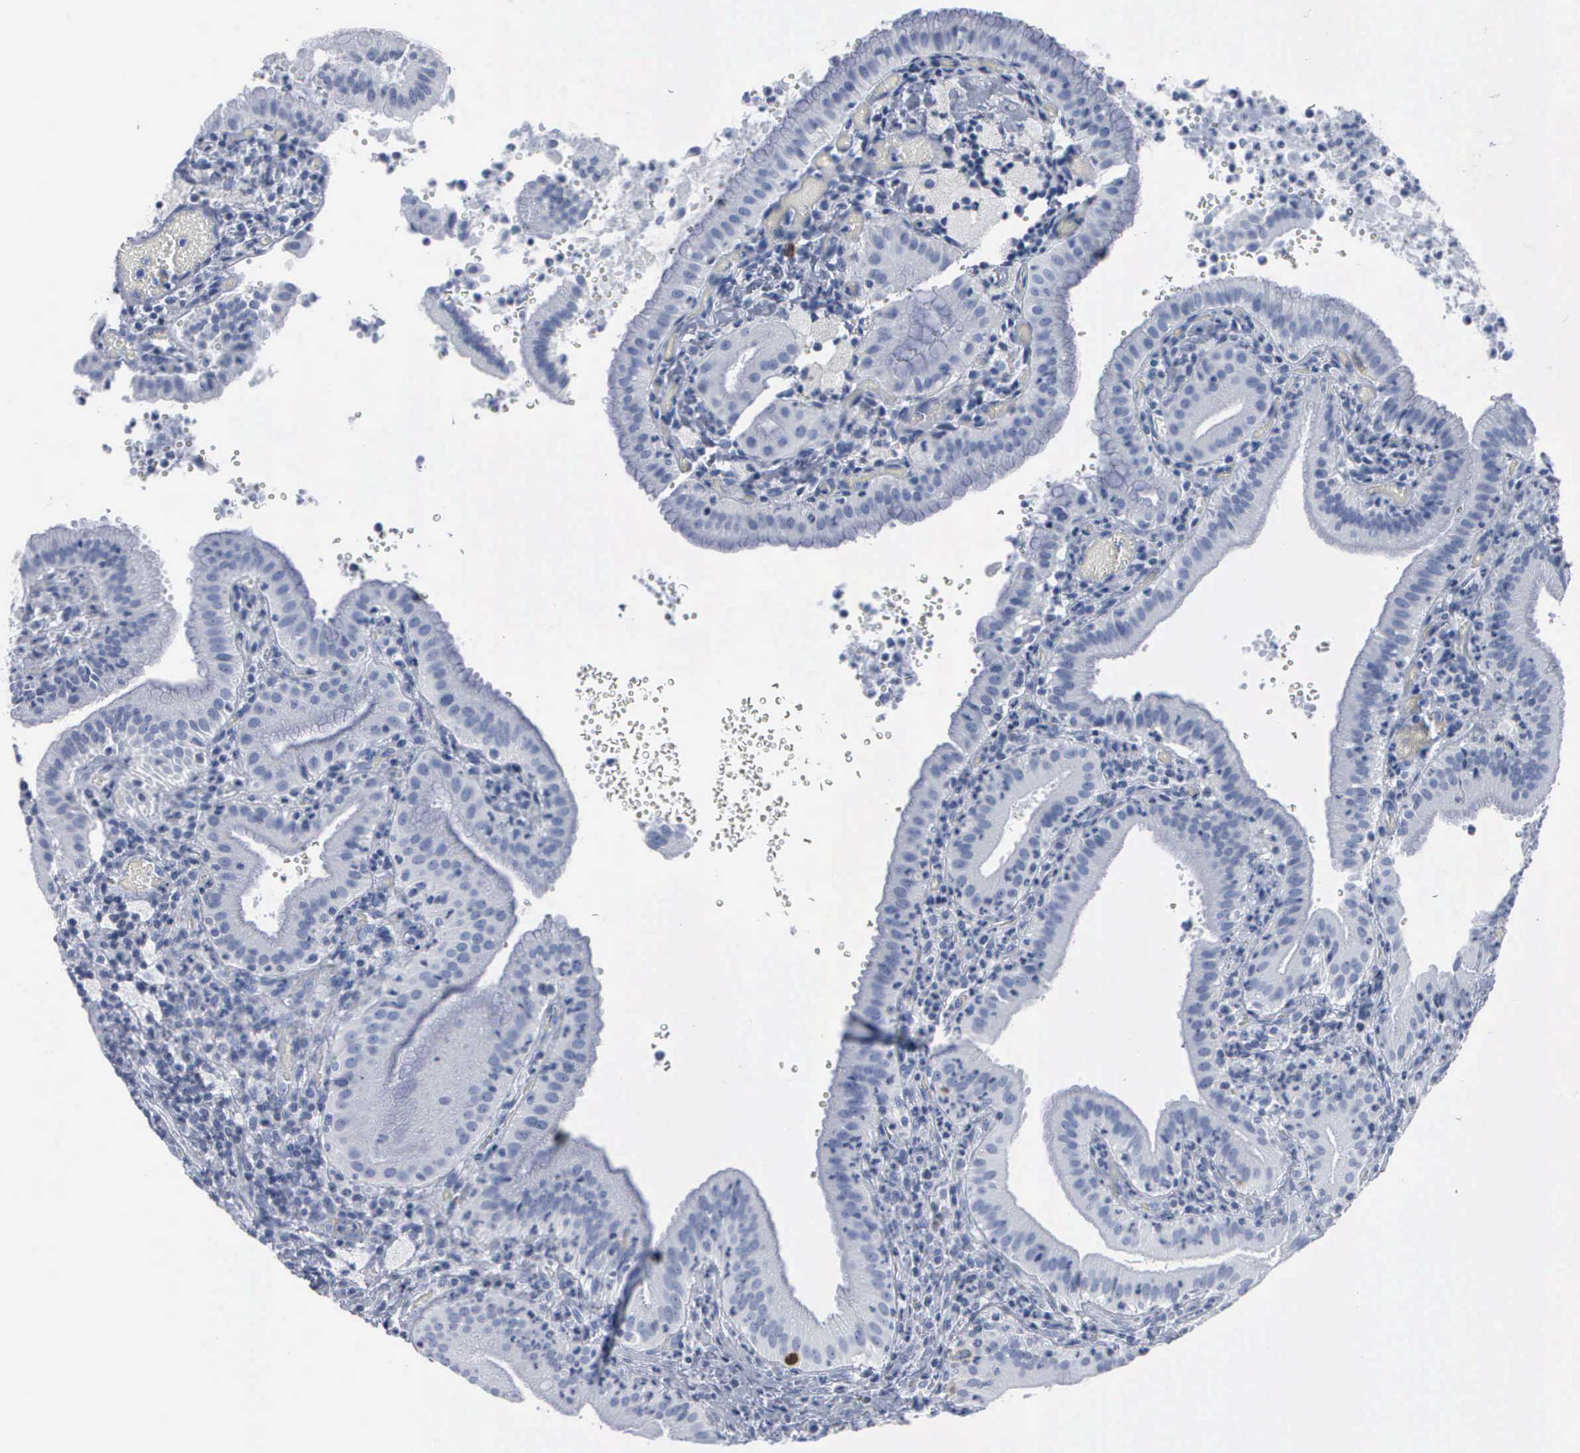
{"staining": {"intensity": "moderate", "quantity": "<25%", "location": "nuclear"}, "tissue": "gallbladder", "cell_type": "Glandular cells", "image_type": "normal", "snomed": [{"axis": "morphology", "description": "Normal tissue, NOS"}, {"axis": "topography", "description": "Gallbladder"}], "caption": "DAB (3,3'-diaminobenzidine) immunohistochemical staining of normal human gallbladder exhibits moderate nuclear protein positivity in about <25% of glandular cells. The protein of interest is shown in brown color, while the nuclei are stained blue.", "gene": "CCNB1", "patient": {"sex": "male", "age": 59}}